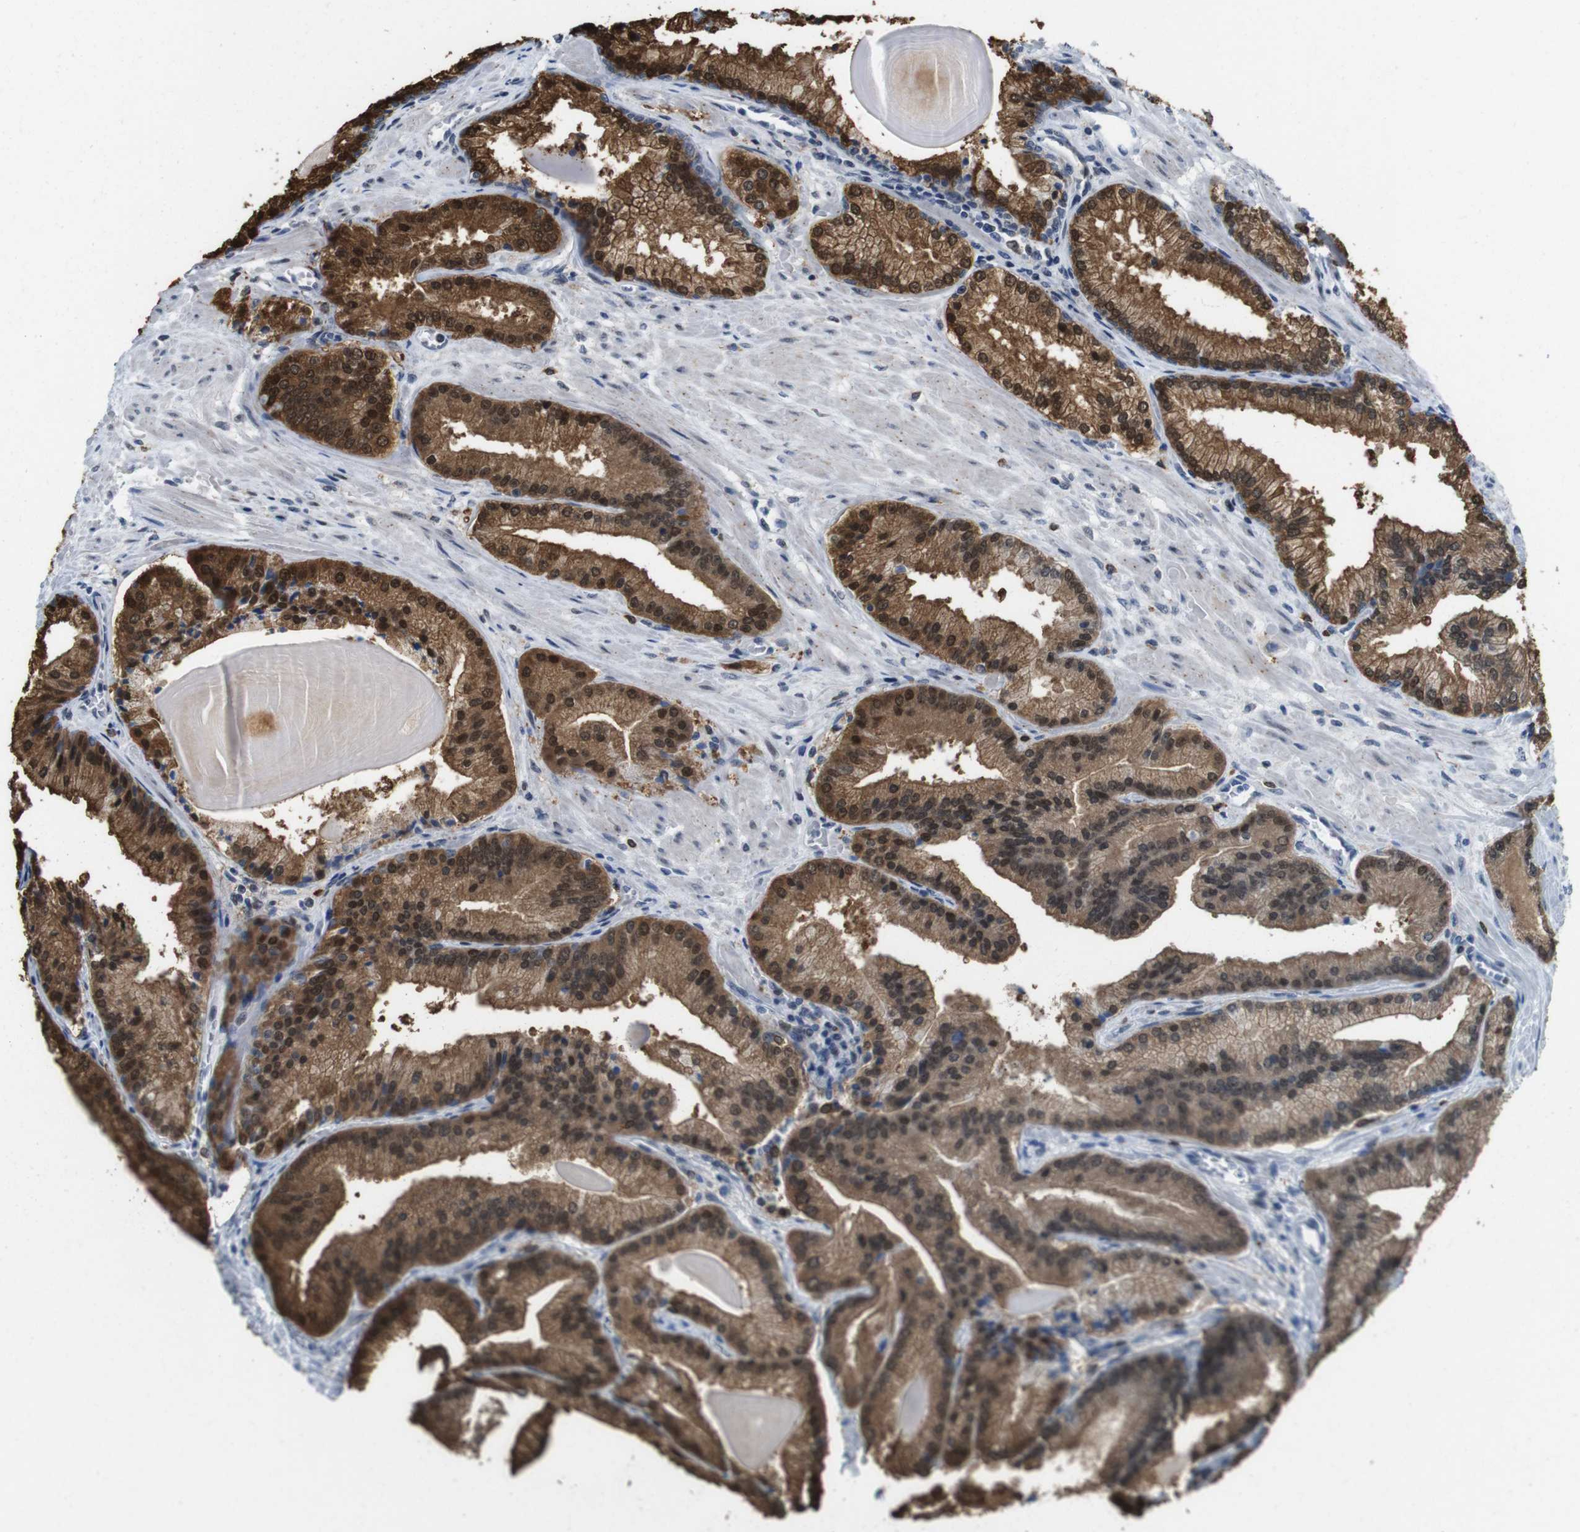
{"staining": {"intensity": "strong", "quantity": ">75%", "location": "cytoplasmic/membranous,nuclear"}, "tissue": "prostate cancer", "cell_type": "Tumor cells", "image_type": "cancer", "snomed": [{"axis": "morphology", "description": "Adenocarcinoma, Low grade"}, {"axis": "topography", "description": "Prostate"}], "caption": "Tumor cells demonstrate strong cytoplasmic/membranous and nuclear expression in approximately >75% of cells in prostate cancer.", "gene": "PNMA8A", "patient": {"sex": "male", "age": 59}}